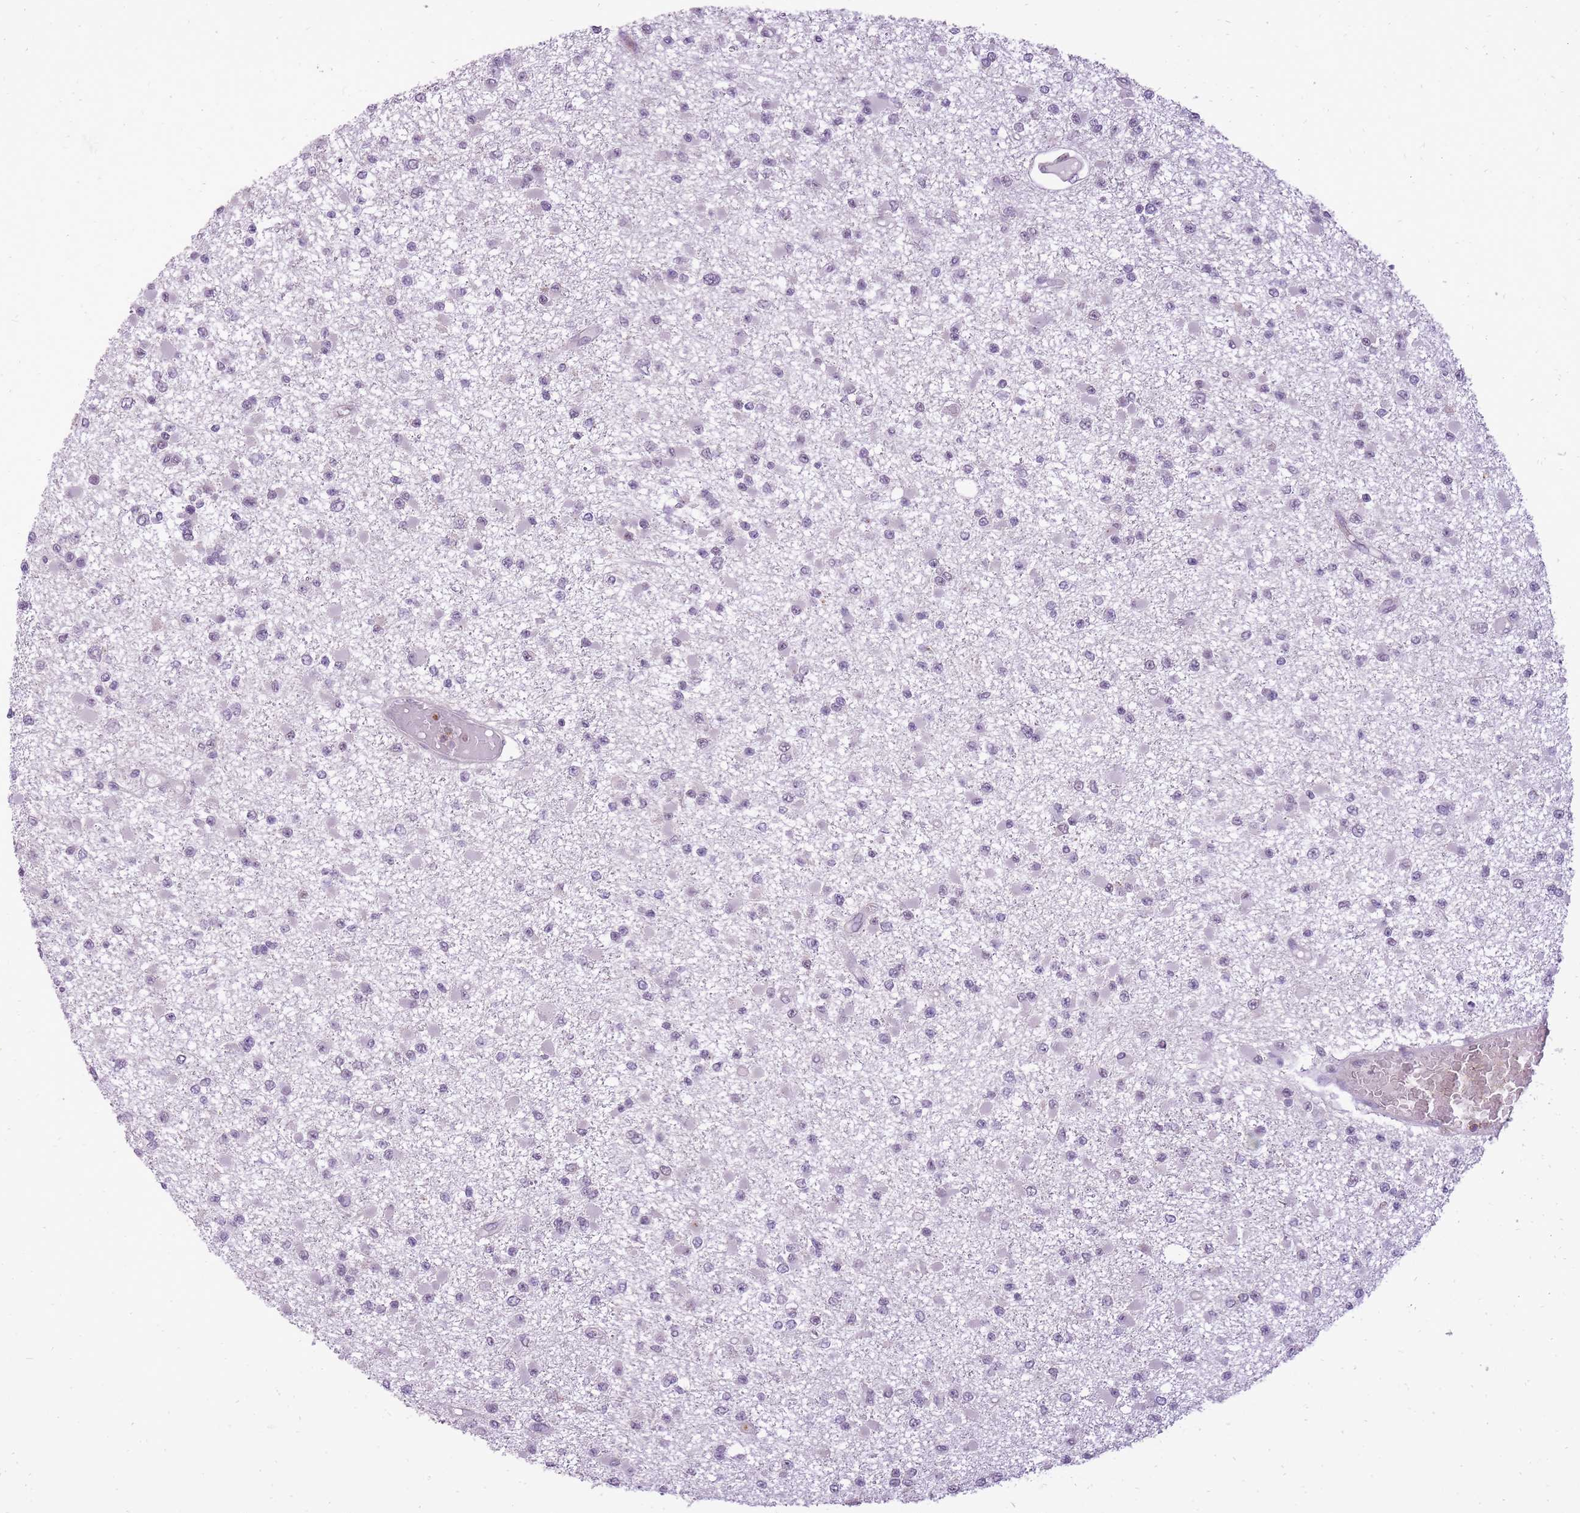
{"staining": {"intensity": "negative", "quantity": "none", "location": "none"}, "tissue": "glioma", "cell_type": "Tumor cells", "image_type": "cancer", "snomed": [{"axis": "morphology", "description": "Glioma, malignant, Low grade"}, {"axis": "topography", "description": "Brain"}], "caption": "A photomicrograph of human glioma is negative for staining in tumor cells.", "gene": "TIGD1", "patient": {"sex": "female", "age": 22}}